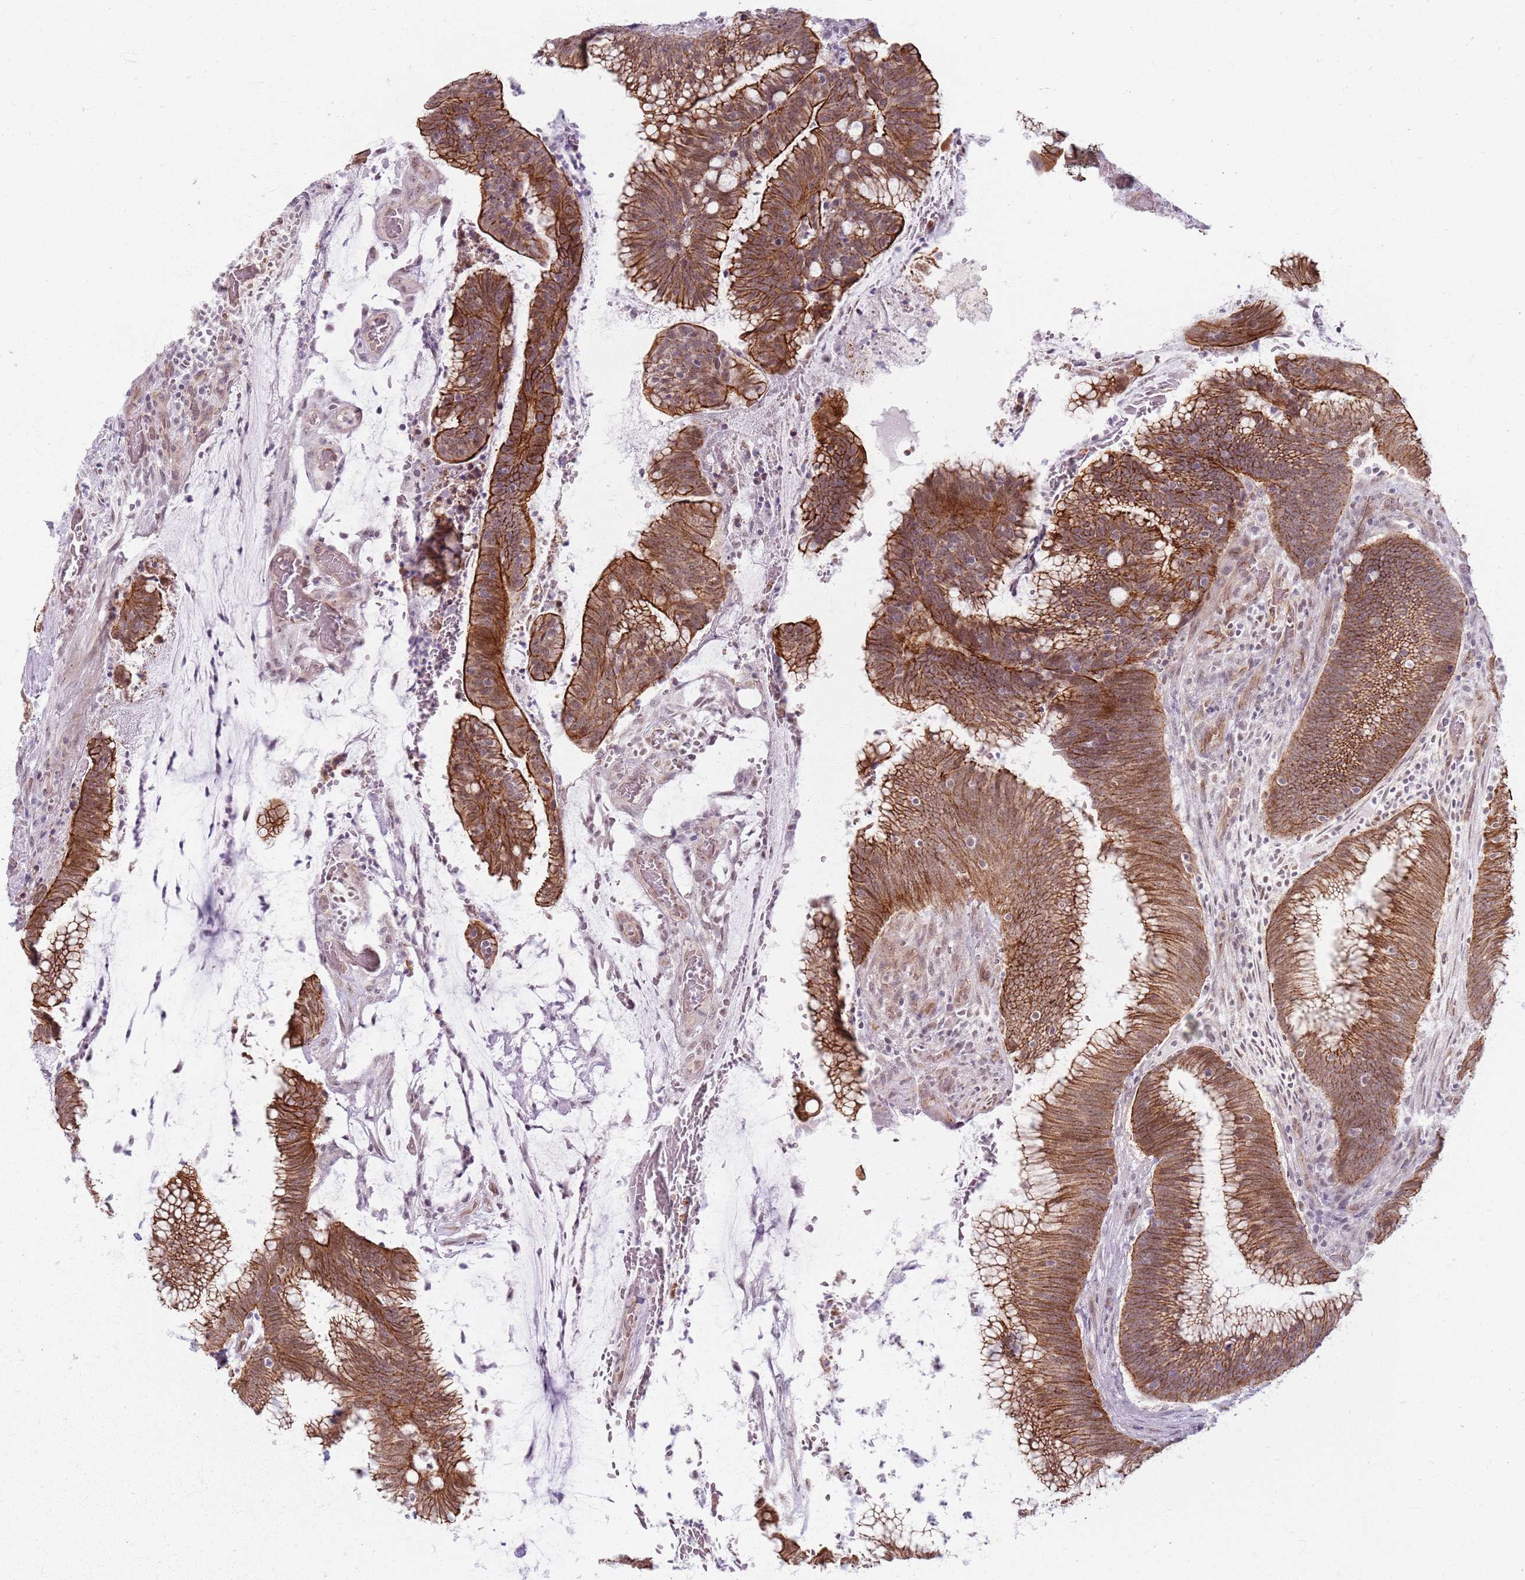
{"staining": {"intensity": "strong", "quantity": ">75%", "location": "cytoplasmic/membranous"}, "tissue": "colorectal cancer", "cell_type": "Tumor cells", "image_type": "cancer", "snomed": [{"axis": "morphology", "description": "Adenocarcinoma, NOS"}, {"axis": "topography", "description": "Rectum"}], "caption": "IHC of colorectal cancer (adenocarcinoma) exhibits high levels of strong cytoplasmic/membranous expression in about >75% of tumor cells. (DAB = brown stain, brightfield microscopy at high magnification).", "gene": "KCNA5", "patient": {"sex": "female", "age": 77}}